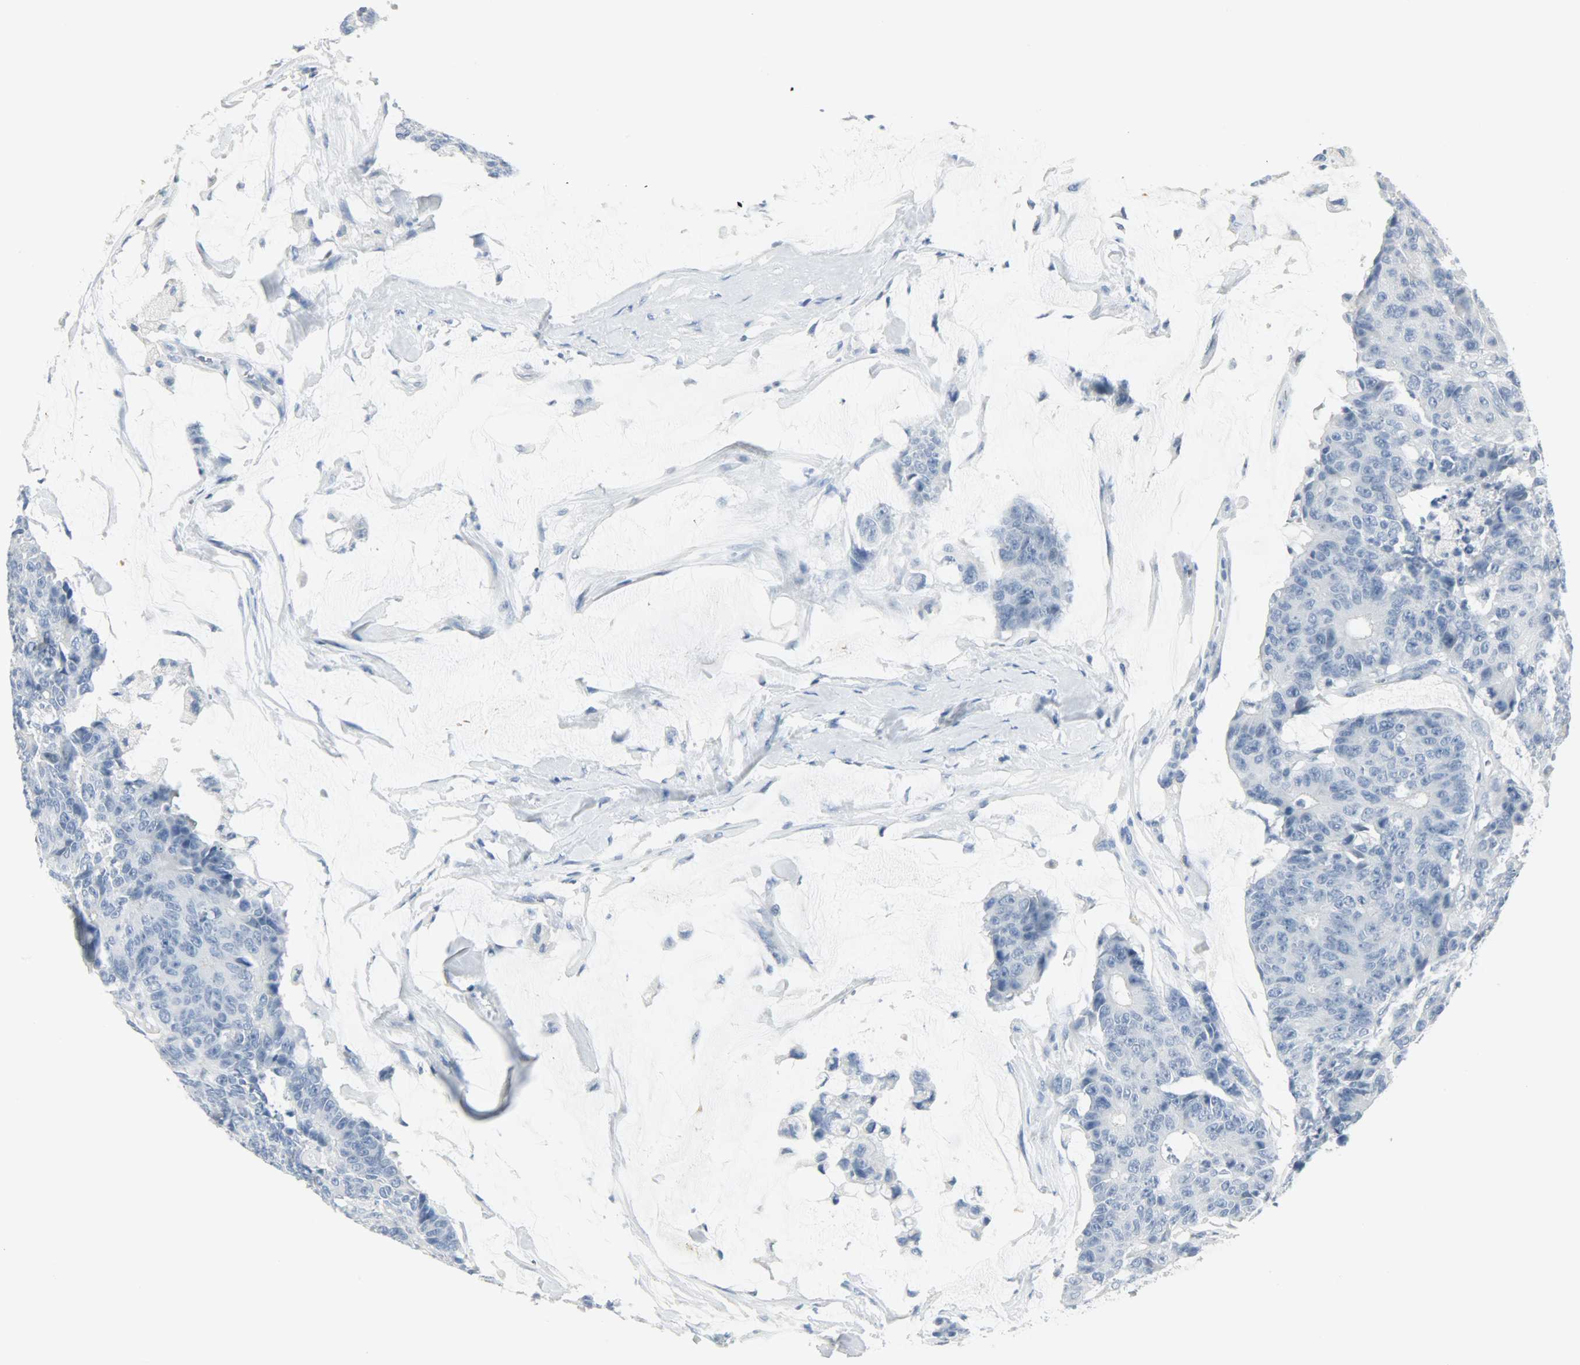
{"staining": {"intensity": "negative", "quantity": "none", "location": "none"}, "tissue": "colorectal cancer", "cell_type": "Tumor cells", "image_type": "cancer", "snomed": [{"axis": "morphology", "description": "Adenocarcinoma, NOS"}, {"axis": "topography", "description": "Colon"}], "caption": "Immunohistochemical staining of human colorectal cancer reveals no significant expression in tumor cells. (DAB (3,3'-diaminobenzidine) IHC, high magnification).", "gene": "KIT", "patient": {"sex": "female", "age": 86}}